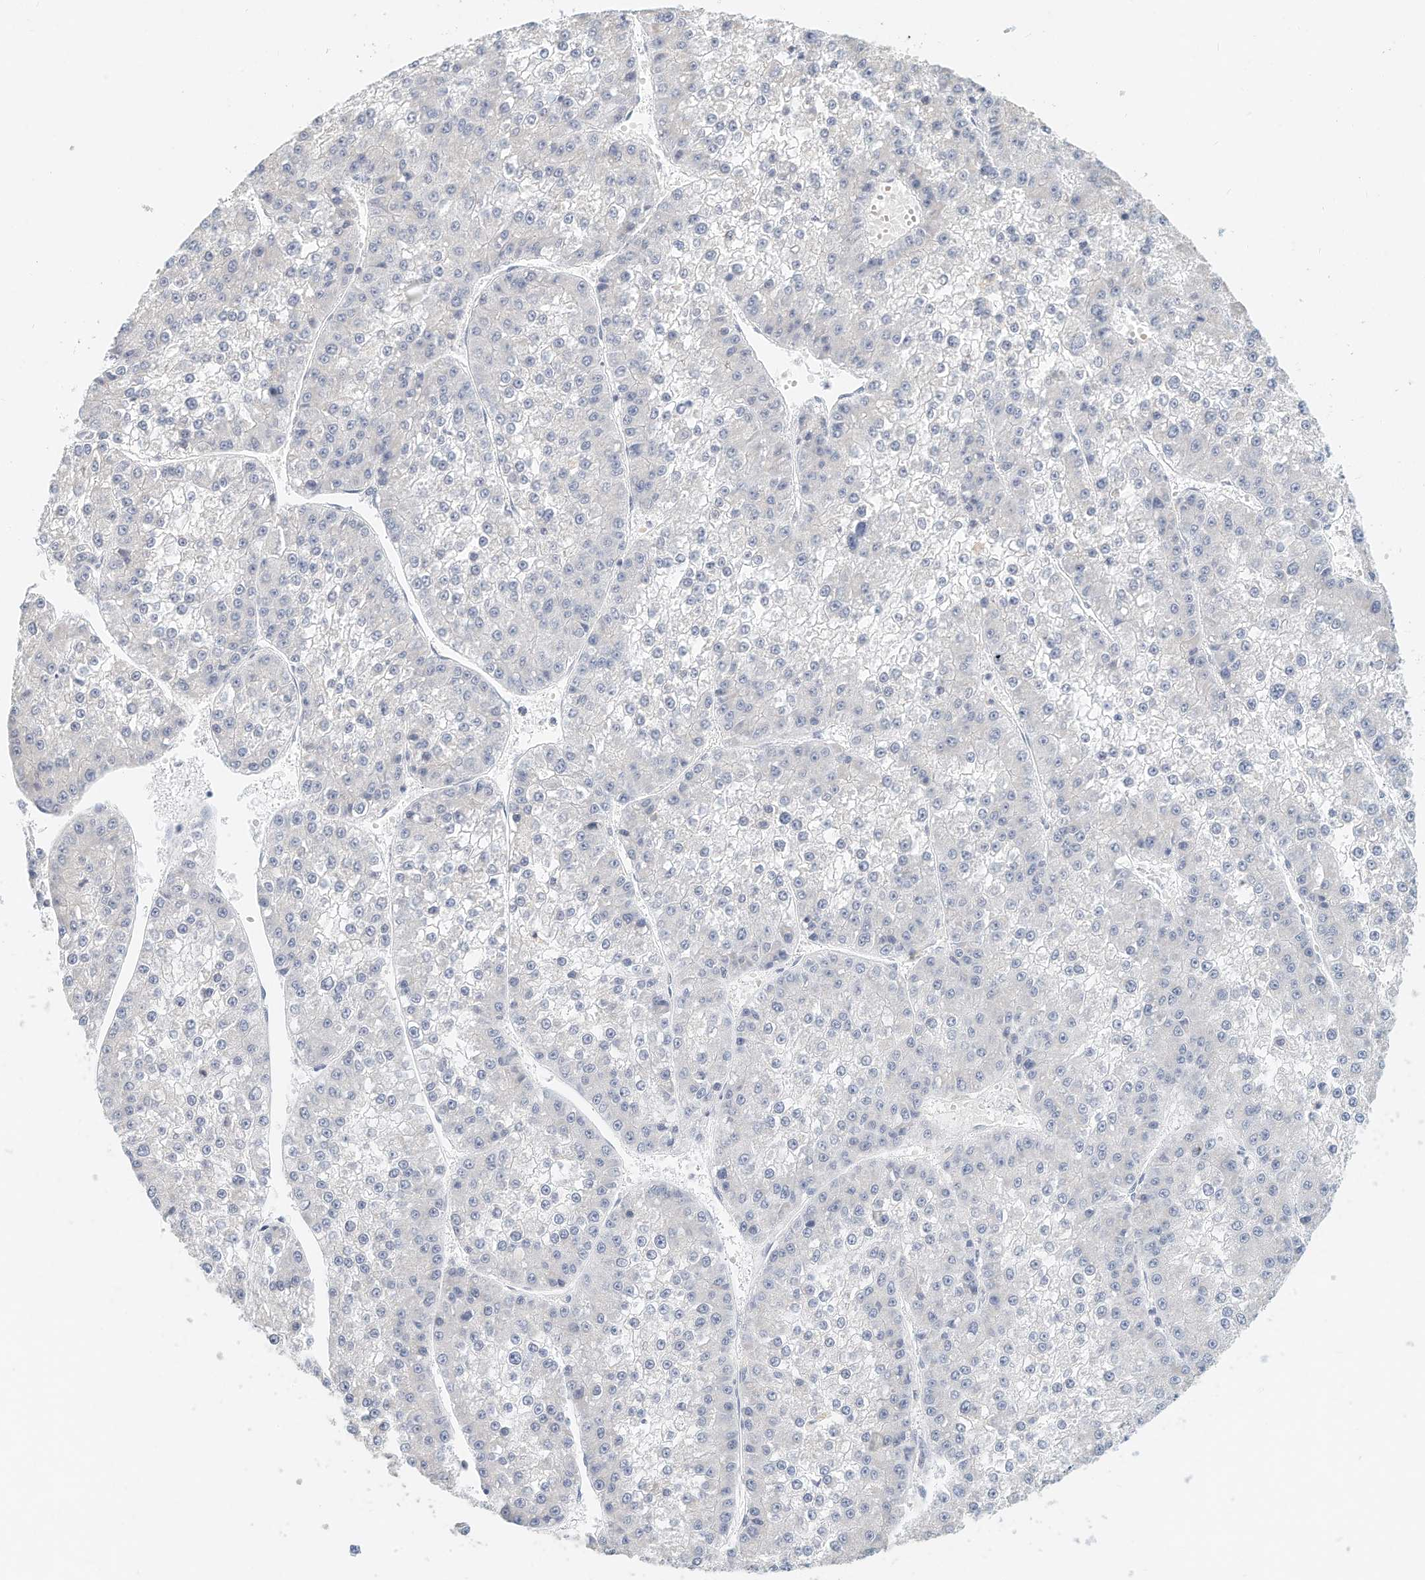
{"staining": {"intensity": "negative", "quantity": "none", "location": "none"}, "tissue": "liver cancer", "cell_type": "Tumor cells", "image_type": "cancer", "snomed": [{"axis": "morphology", "description": "Carcinoma, Hepatocellular, NOS"}, {"axis": "topography", "description": "Liver"}], "caption": "Immunohistochemical staining of hepatocellular carcinoma (liver) demonstrates no significant expression in tumor cells.", "gene": "MICAL1", "patient": {"sex": "female", "age": 73}}